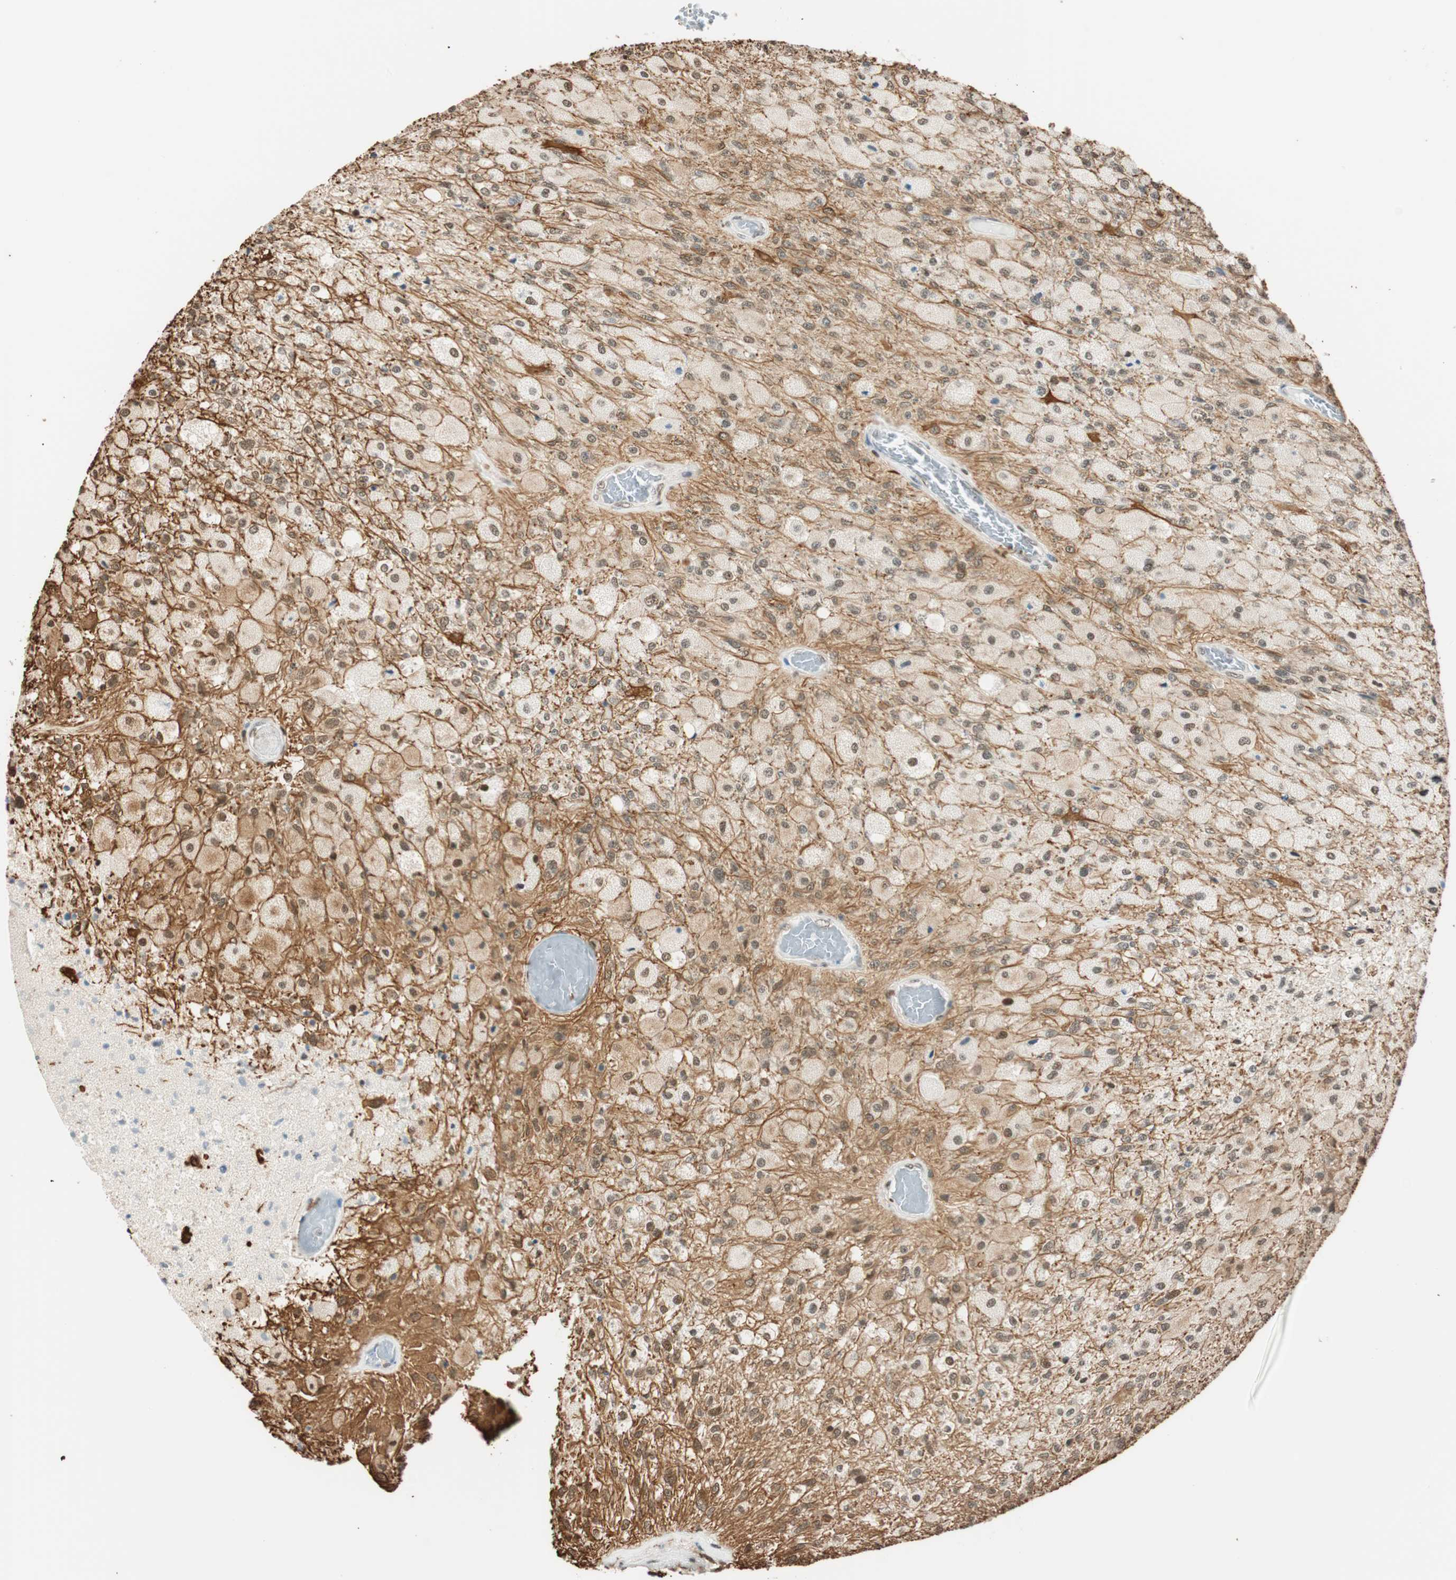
{"staining": {"intensity": "moderate", "quantity": ">75%", "location": "cytoplasmic/membranous,nuclear"}, "tissue": "glioma", "cell_type": "Tumor cells", "image_type": "cancer", "snomed": [{"axis": "morphology", "description": "Normal tissue, NOS"}, {"axis": "morphology", "description": "Glioma, malignant, High grade"}, {"axis": "topography", "description": "Cerebral cortex"}], "caption": "High-grade glioma (malignant) stained with DAB IHC demonstrates medium levels of moderate cytoplasmic/membranous and nuclear positivity in about >75% of tumor cells.", "gene": "FANCG", "patient": {"sex": "male", "age": 77}}